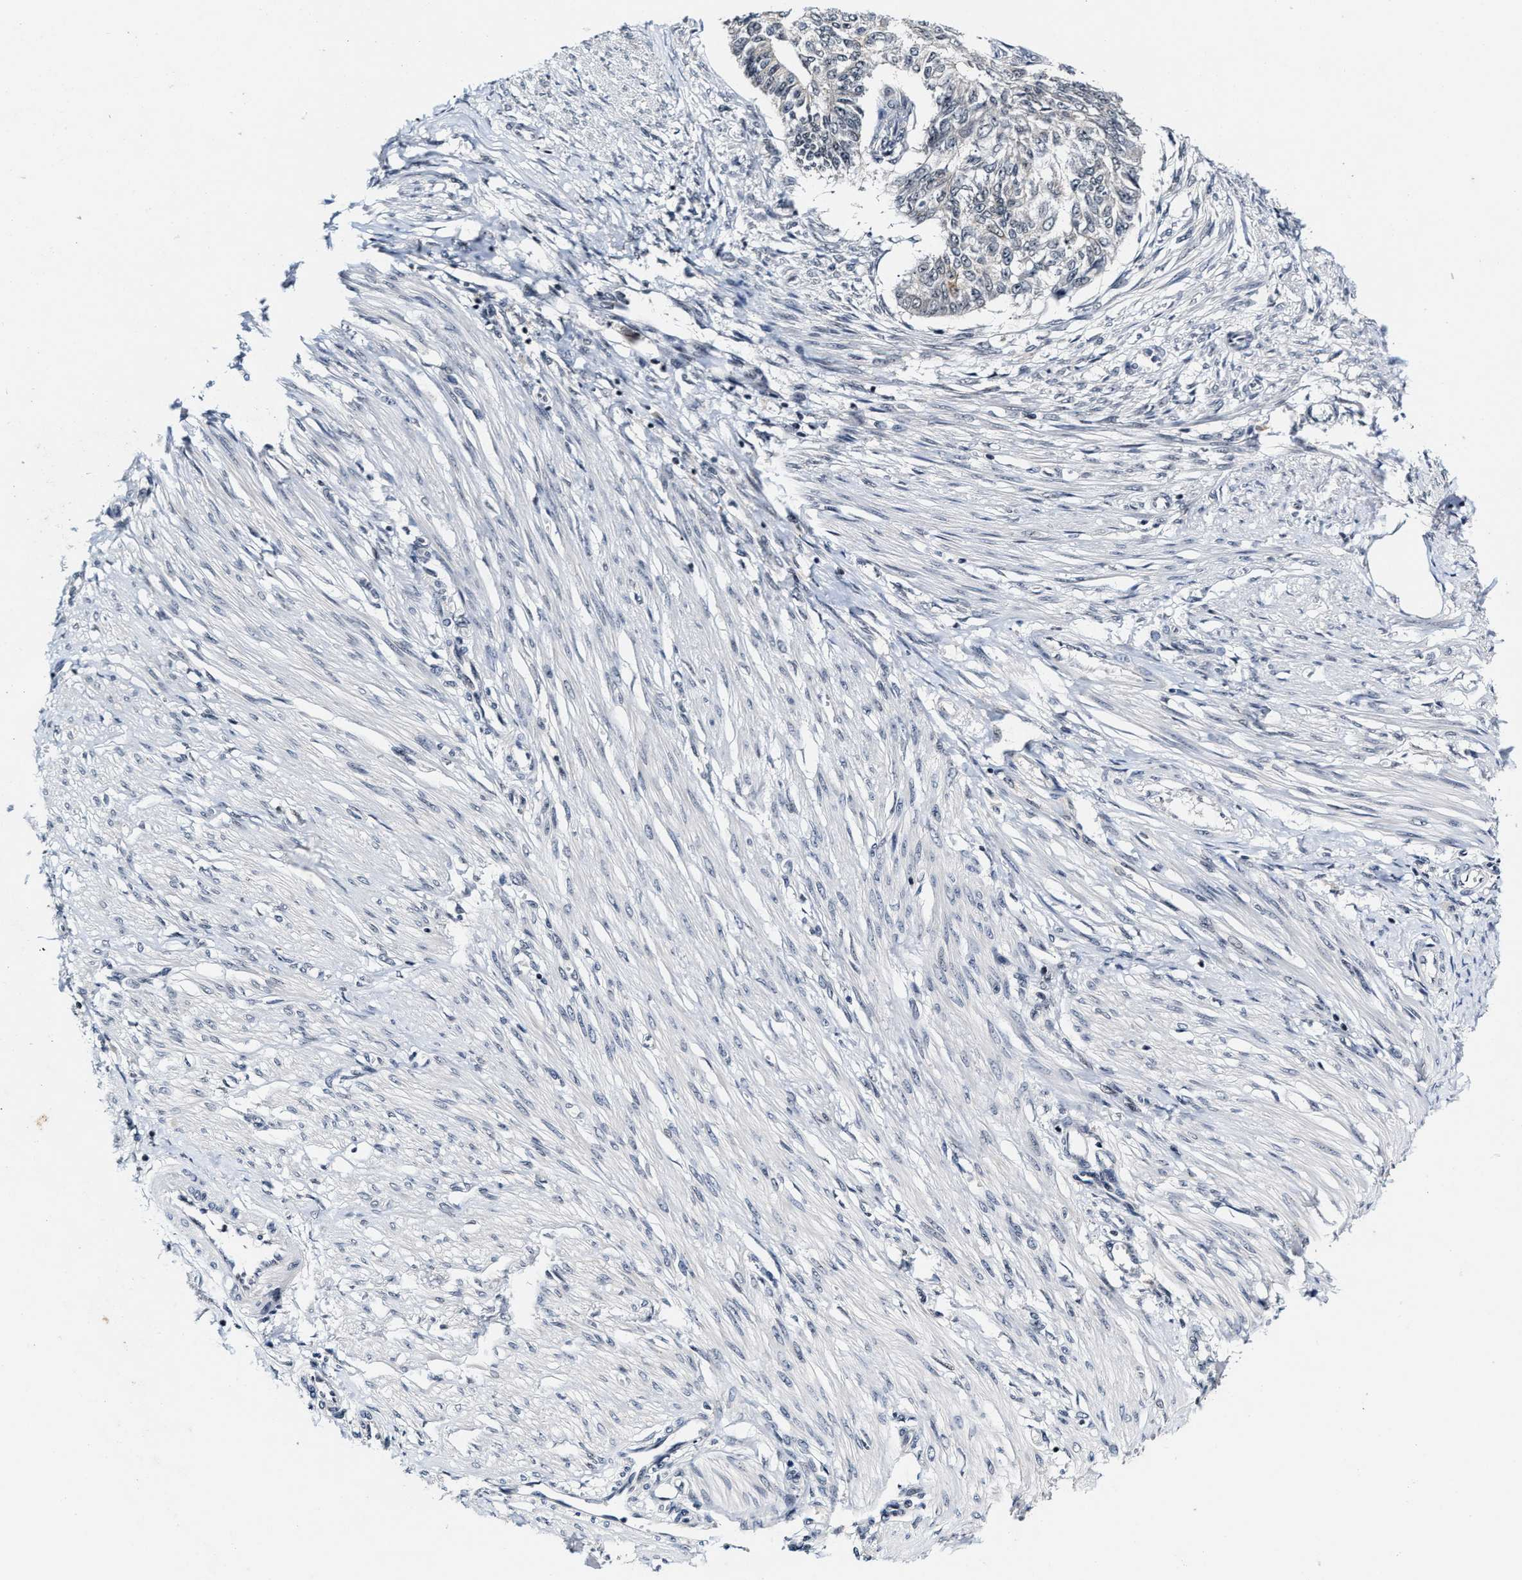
{"staining": {"intensity": "negative", "quantity": "none", "location": "none"}, "tissue": "endometrial cancer", "cell_type": "Tumor cells", "image_type": "cancer", "snomed": [{"axis": "morphology", "description": "Adenocarcinoma, NOS"}, {"axis": "topography", "description": "Endometrium"}], "caption": "An IHC photomicrograph of adenocarcinoma (endometrial) is shown. There is no staining in tumor cells of adenocarcinoma (endometrial).", "gene": "INIP", "patient": {"sex": "female", "age": 32}}